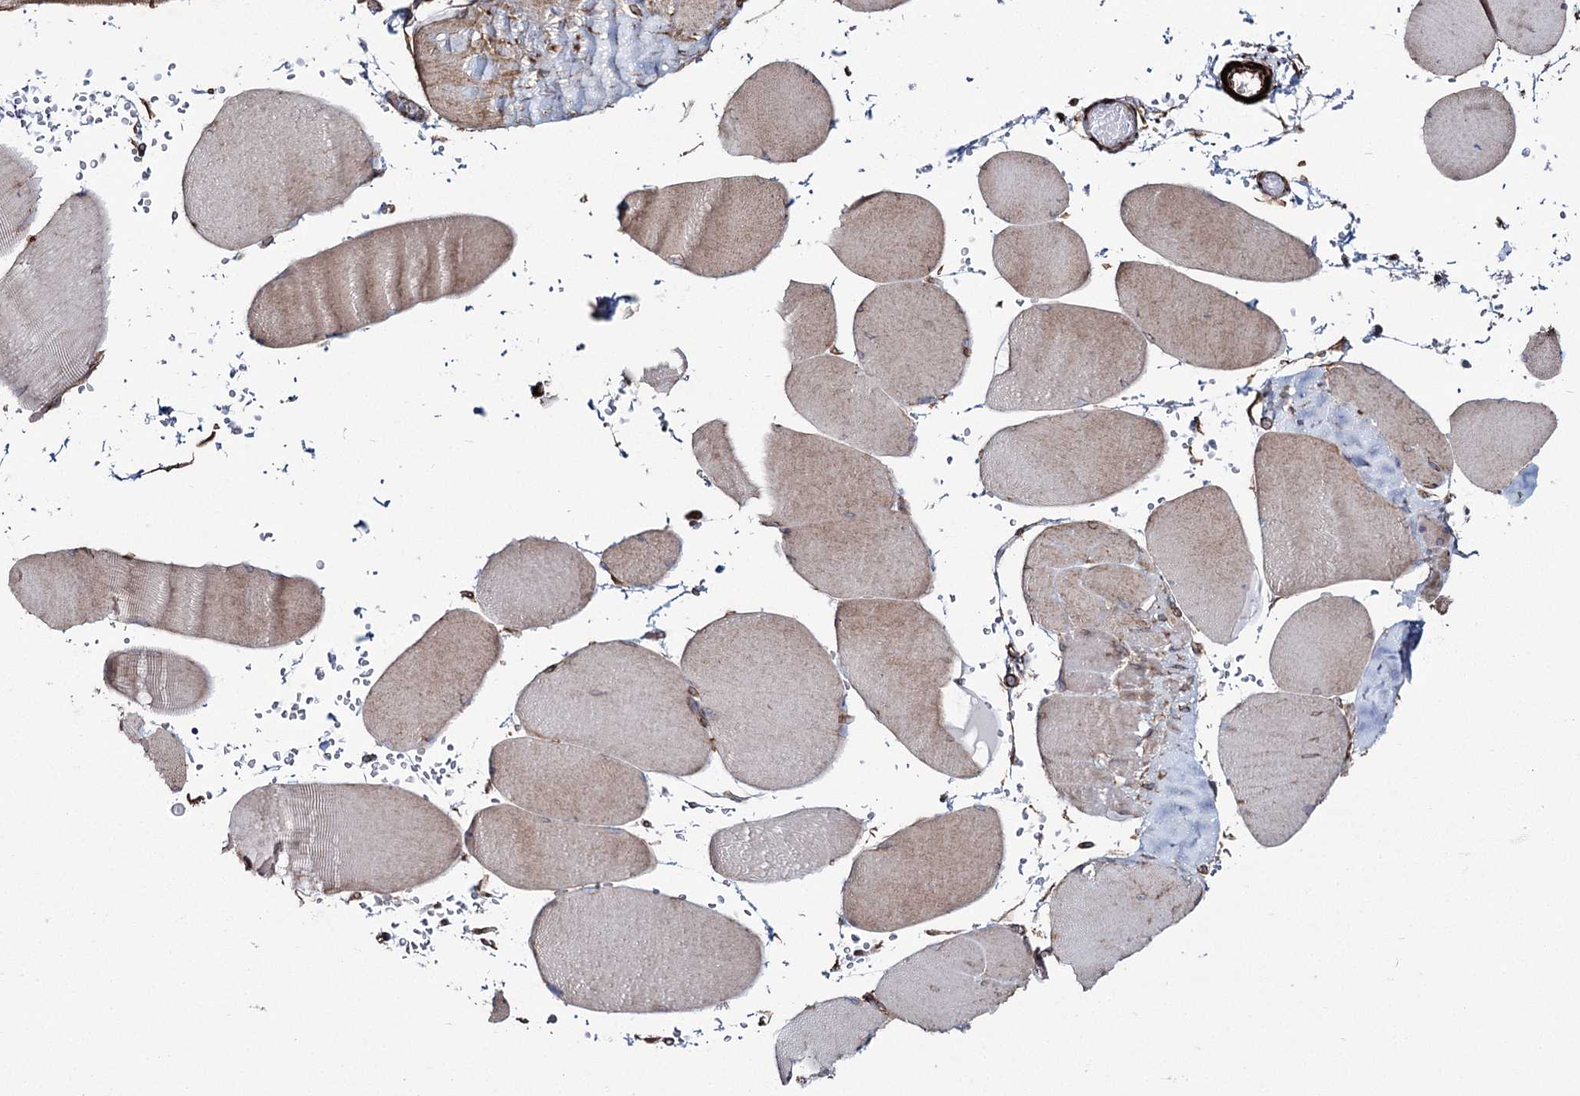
{"staining": {"intensity": "weak", "quantity": "25%-75%", "location": "cytoplasmic/membranous"}, "tissue": "skeletal muscle", "cell_type": "Myocytes", "image_type": "normal", "snomed": [{"axis": "morphology", "description": "Normal tissue, NOS"}, {"axis": "topography", "description": "Skeletal muscle"}, {"axis": "topography", "description": "Head-Neck"}], "caption": "Immunohistochemistry of normal skeletal muscle displays low levels of weak cytoplasmic/membranous positivity in approximately 25%-75% of myocytes.", "gene": "SUMF1", "patient": {"sex": "male", "age": 66}}